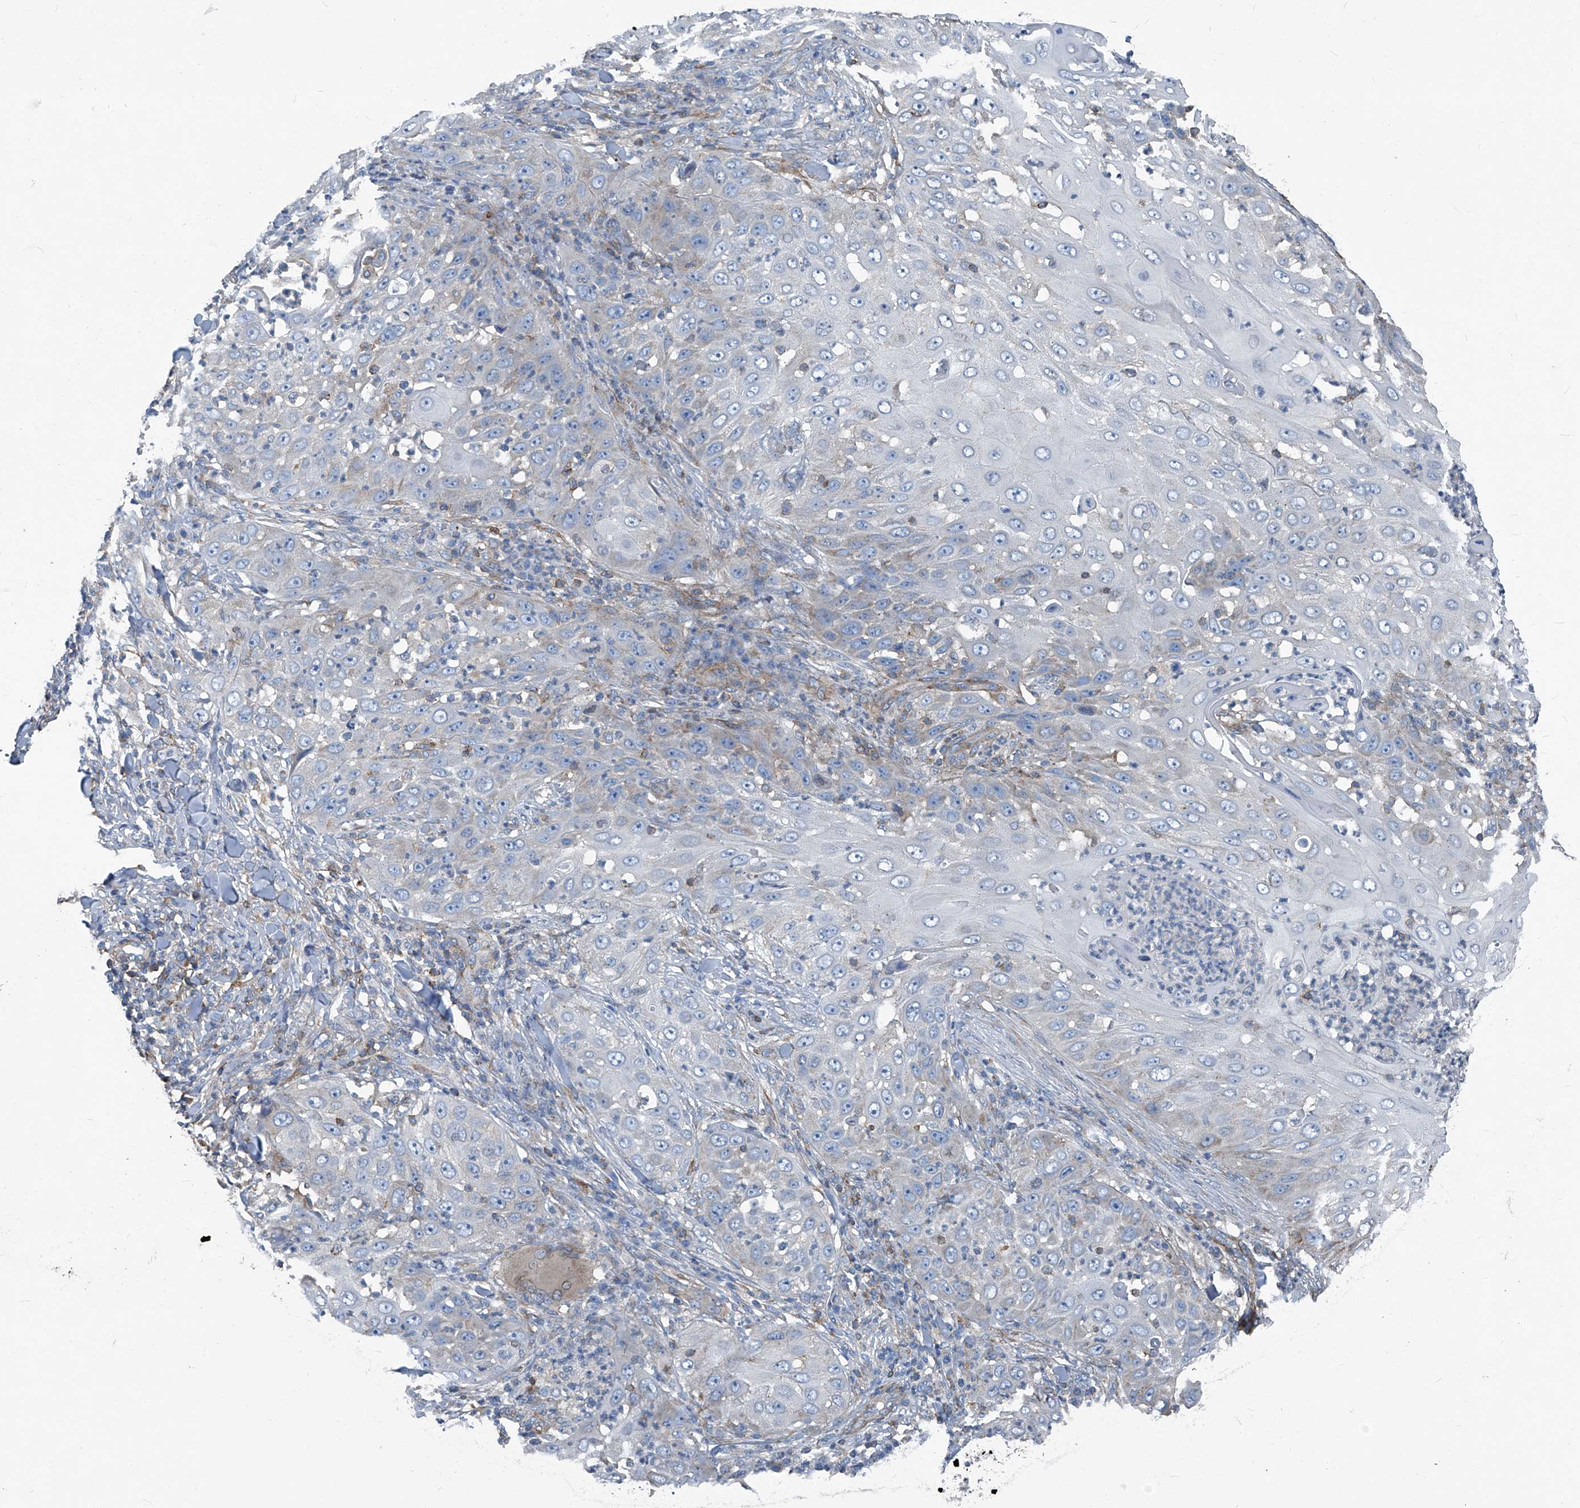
{"staining": {"intensity": "negative", "quantity": "none", "location": "none"}, "tissue": "skin cancer", "cell_type": "Tumor cells", "image_type": "cancer", "snomed": [{"axis": "morphology", "description": "Squamous cell carcinoma, NOS"}, {"axis": "topography", "description": "Skin"}], "caption": "The immunohistochemistry (IHC) photomicrograph has no significant expression in tumor cells of skin cancer (squamous cell carcinoma) tissue.", "gene": "SEPTIN7", "patient": {"sex": "female", "age": 88}}